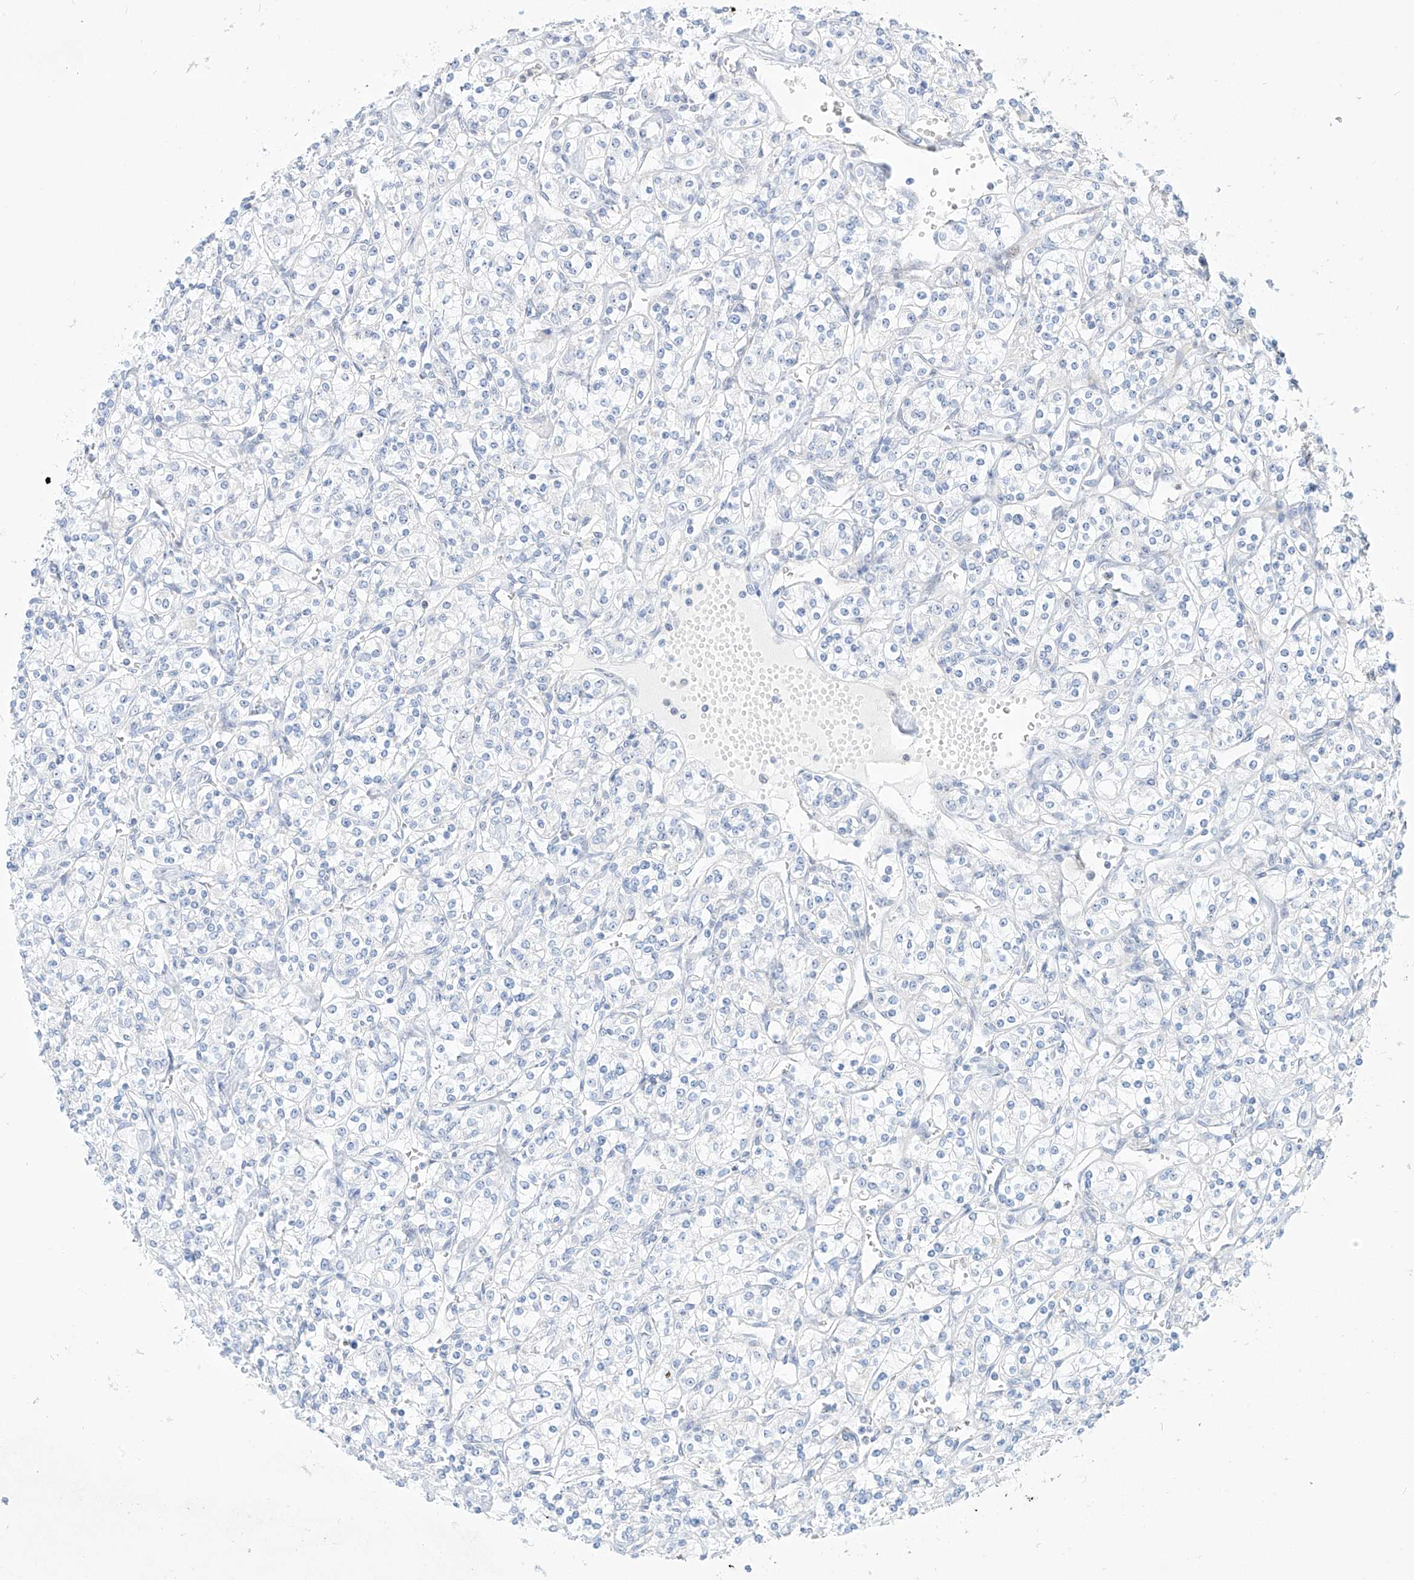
{"staining": {"intensity": "negative", "quantity": "none", "location": "none"}, "tissue": "renal cancer", "cell_type": "Tumor cells", "image_type": "cancer", "snomed": [{"axis": "morphology", "description": "Adenocarcinoma, NOS"}, {"axis": "topography", "description": "Kidney"}], "caption": "Renal cancer (adenocarcinoma) was stained to show a protein in brown. There is no significant staining in tumor cells.", "gene": "SNU13", "patient": {"sex": "male", "age": 77}}